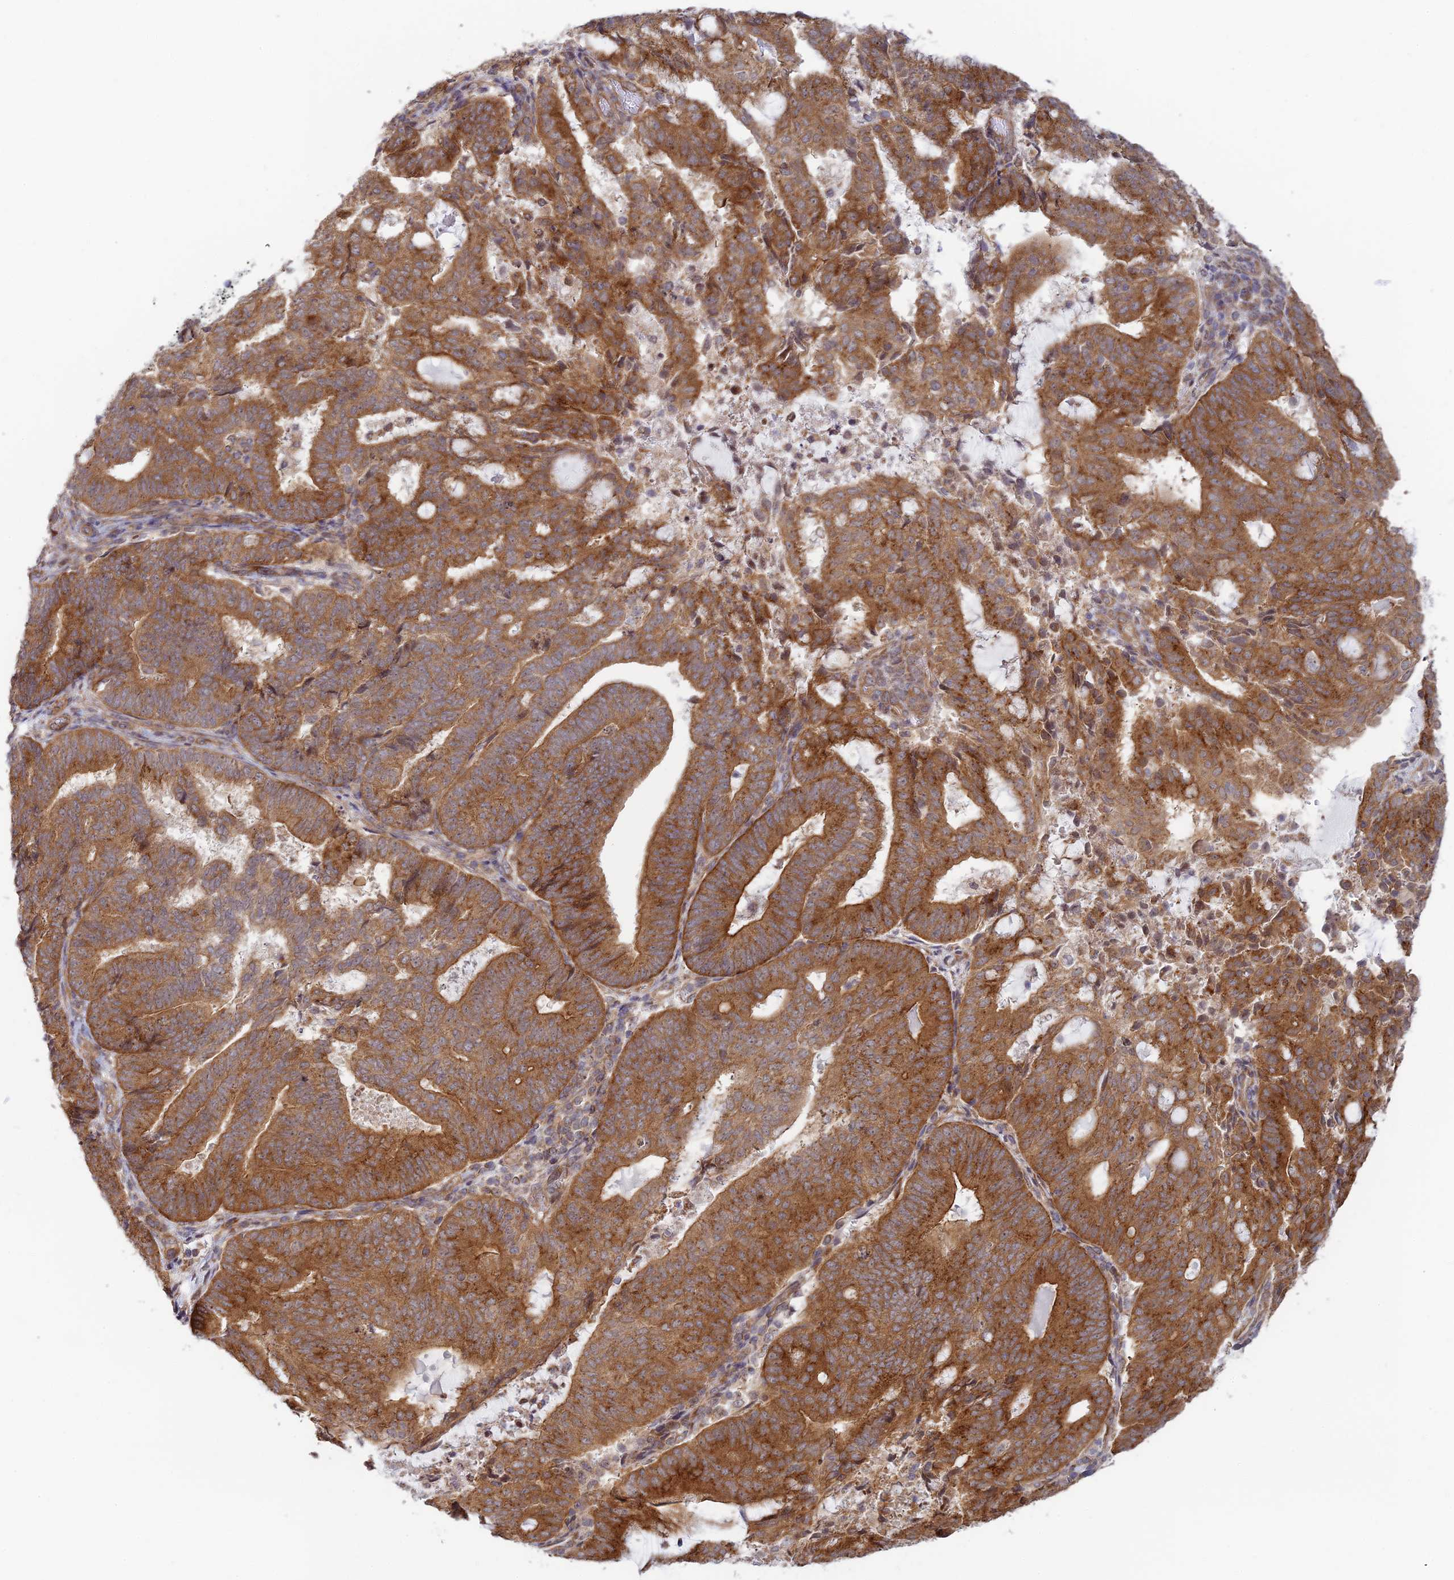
{"staining": {"intensity": "strong", "quantity": ">75%", "location": "cytoplasmic/membranous"}, "tissue": "endometrial cancer", "cell_type": "Tumor cells", "image_type": "cancer", "snomed": [{"axis": "morphology", "description": "Adenocarcinoma, NOS"}, {"axis": "topography", "description": "Endometrium"}], "caption": "DAB immunohistochemical staining of adenocarcinoma (endometrial) exhibits strong cytoplasmic/membranous protein expression in approximately >75% of tumor cells.", "gene": "HOOK2", "patient": {"sex": "female", "age": 70}}